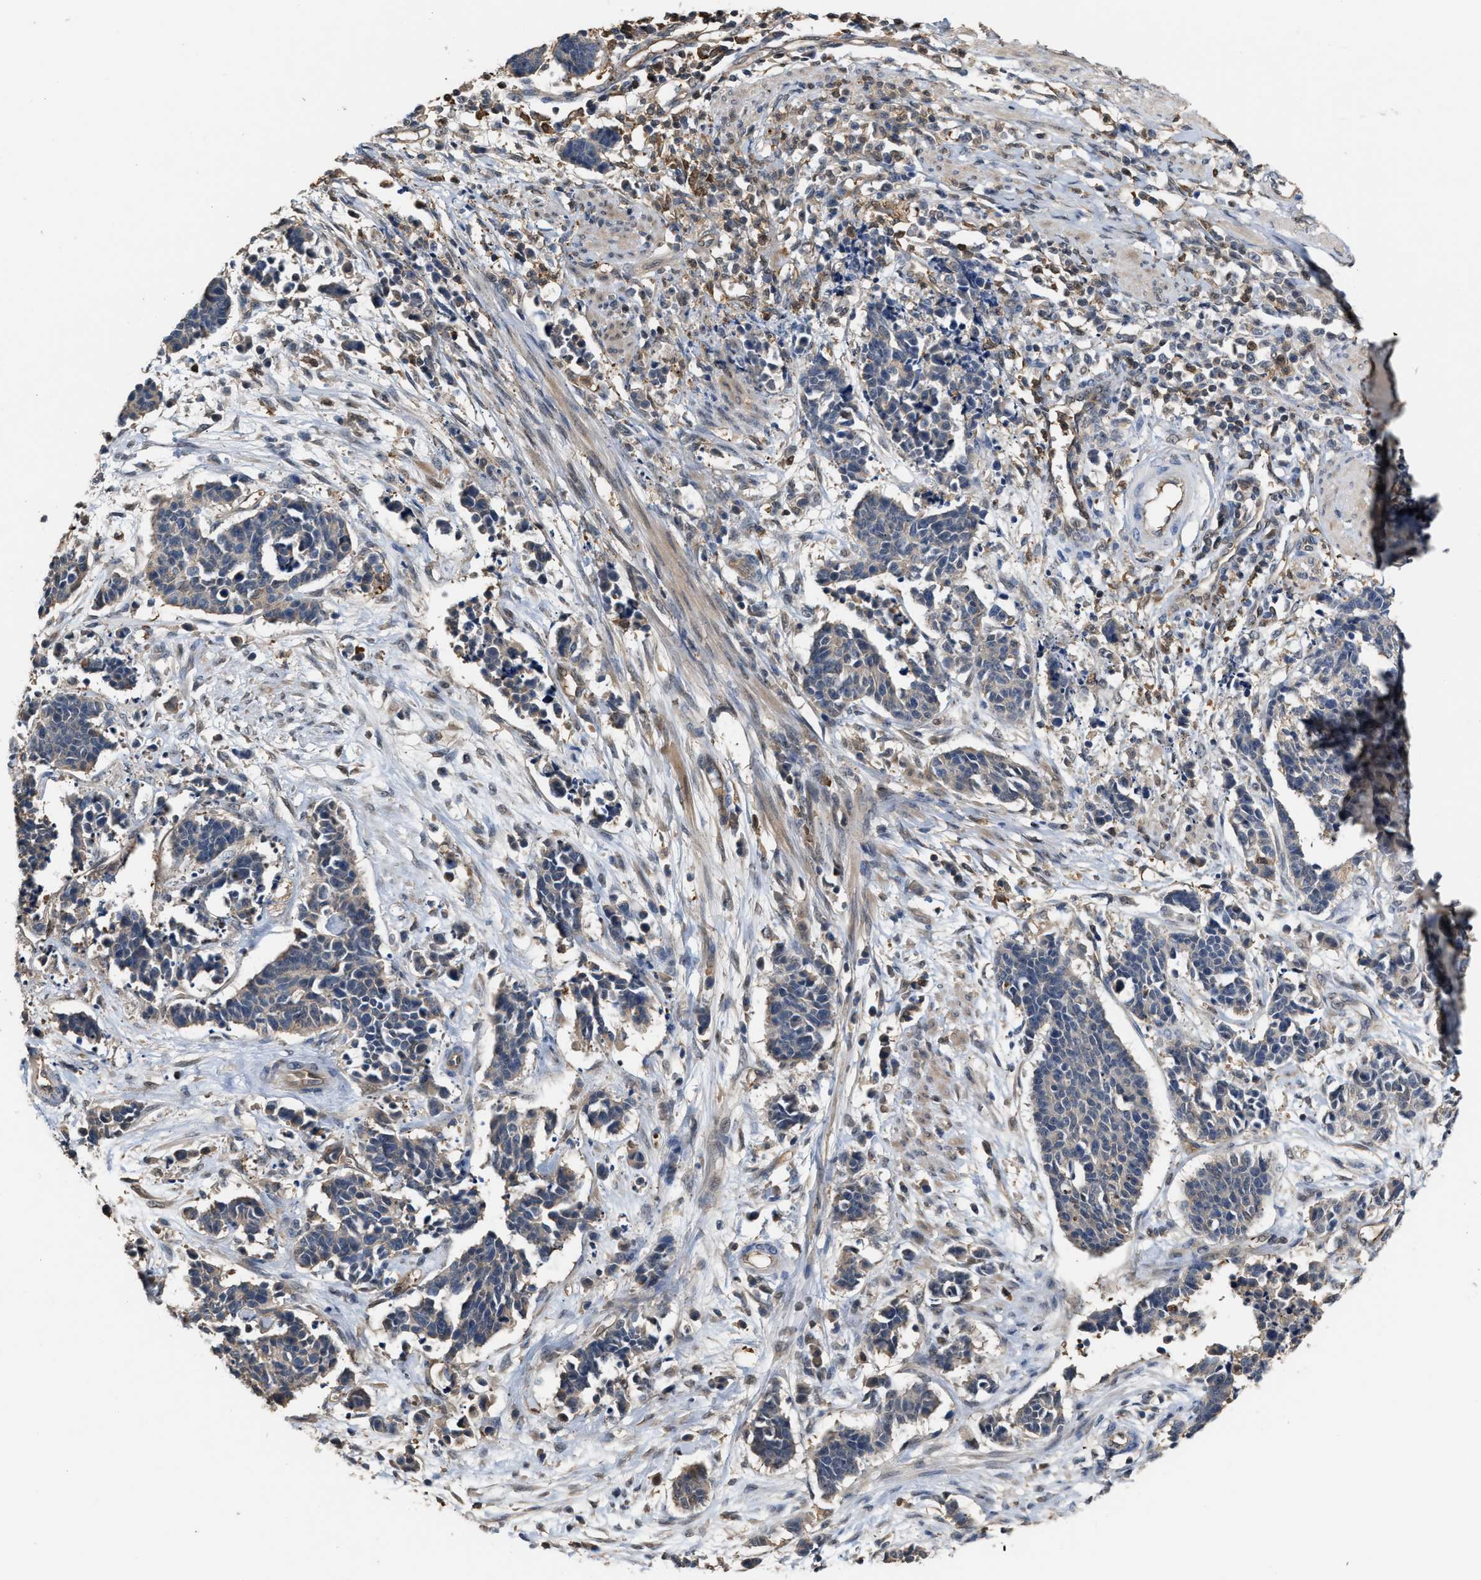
{"staining": {"intensity": "negative", "quantity": "none", "location": "none"}, "tissue": "cervical cancer", "cell_type": "Tumor cells", "image_type": "cancer", "snomed": [{"axis": "morphology", "description": "Squamous cell carcinoma, NOS"}, {"axis": "topography", "description": "Cervix"}], "caption": "Cervical squamous cell carcinoma was stained to show a protein in brown. There is no significant staining in tumor cells. (Immunohistochemistry, brightfield microscopy, high magnification).", "gene": "MTPN", "patient": {"sex": "female", "age": 35}}